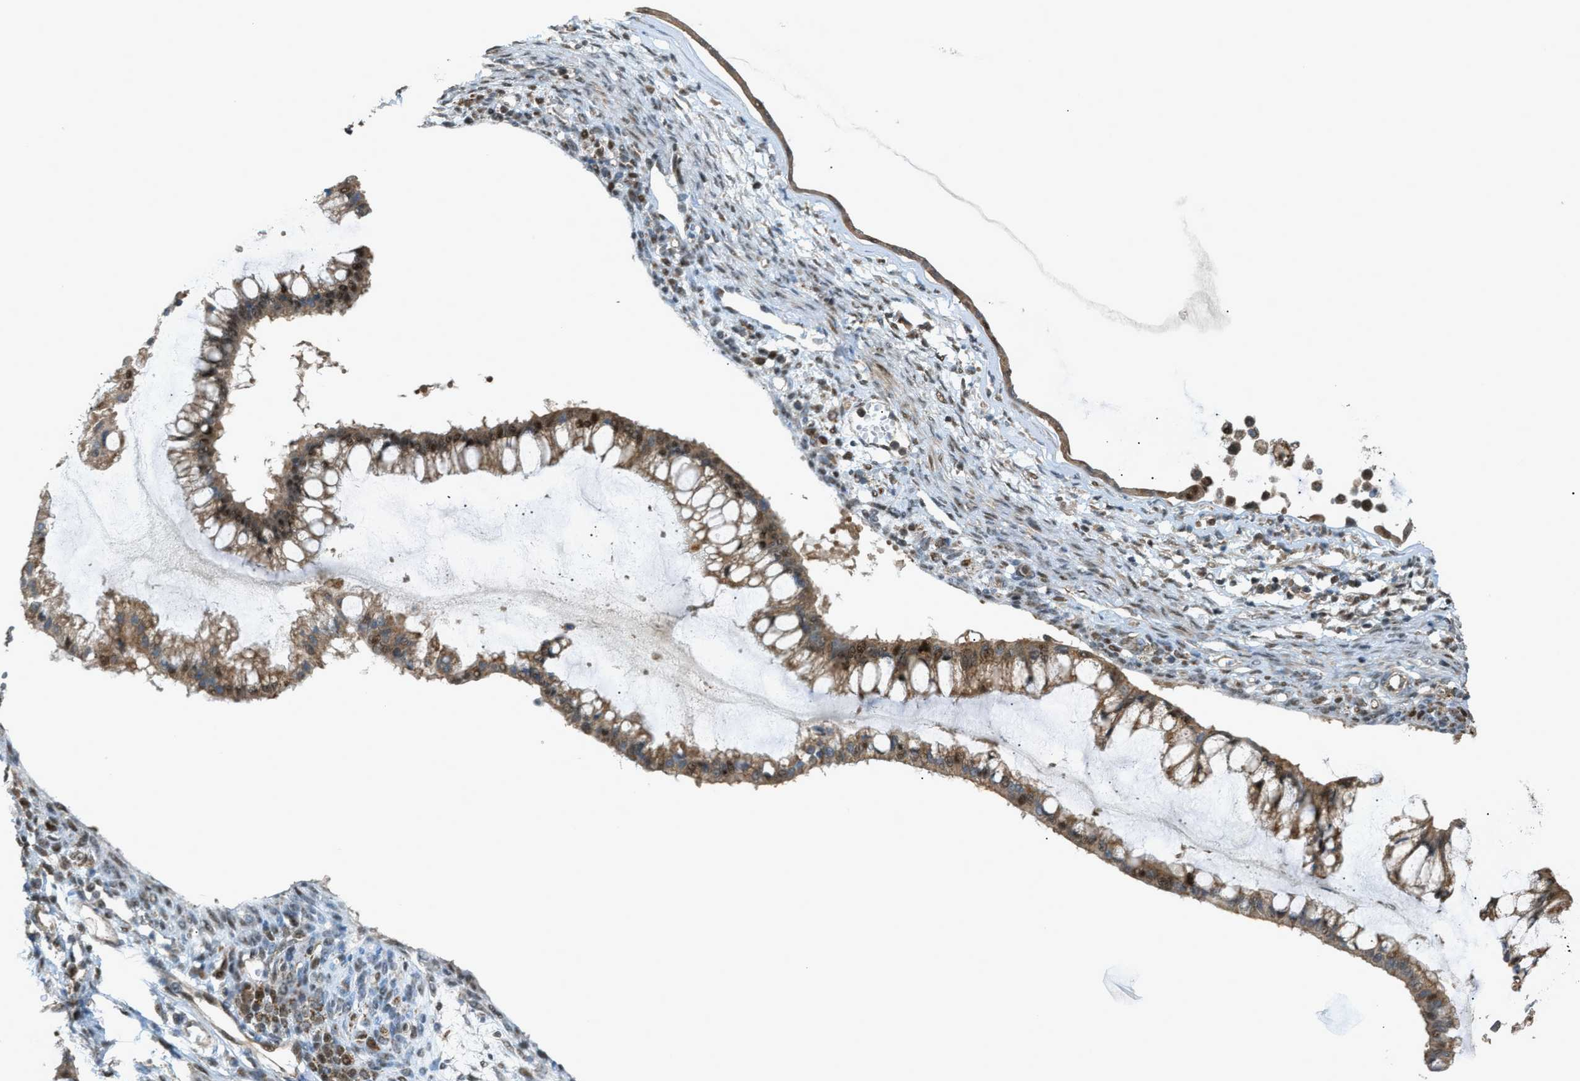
{"staining": {"intensity": "moderate", "quantity": ">75%", "location": "cytoplasmic/membranous,nuclear"}, "tissue": "ovarian cancer", "cell_type": "Tumor cells", "image_type": "cancer", "snomed": [{"axis": "morphology", "description": "Cystadenocarcinoma, mucinous, NOS"}, {"axis": "topography", "description": "Ovary"}], "caption": "High-magnification brightfield microscopy of mucinous cystadenocarcinoma (ovarian) stained with DAB (3,3'-diaminobenzidine) (brown) and counterstained with hematoxylin (blue). tumor cells exhibit moderate cytoplasmic/membranous and nuclear expression is present in about>75% of cells.", "gene": "CCDC186", "patient": {"sex": "female", "age": 73}}